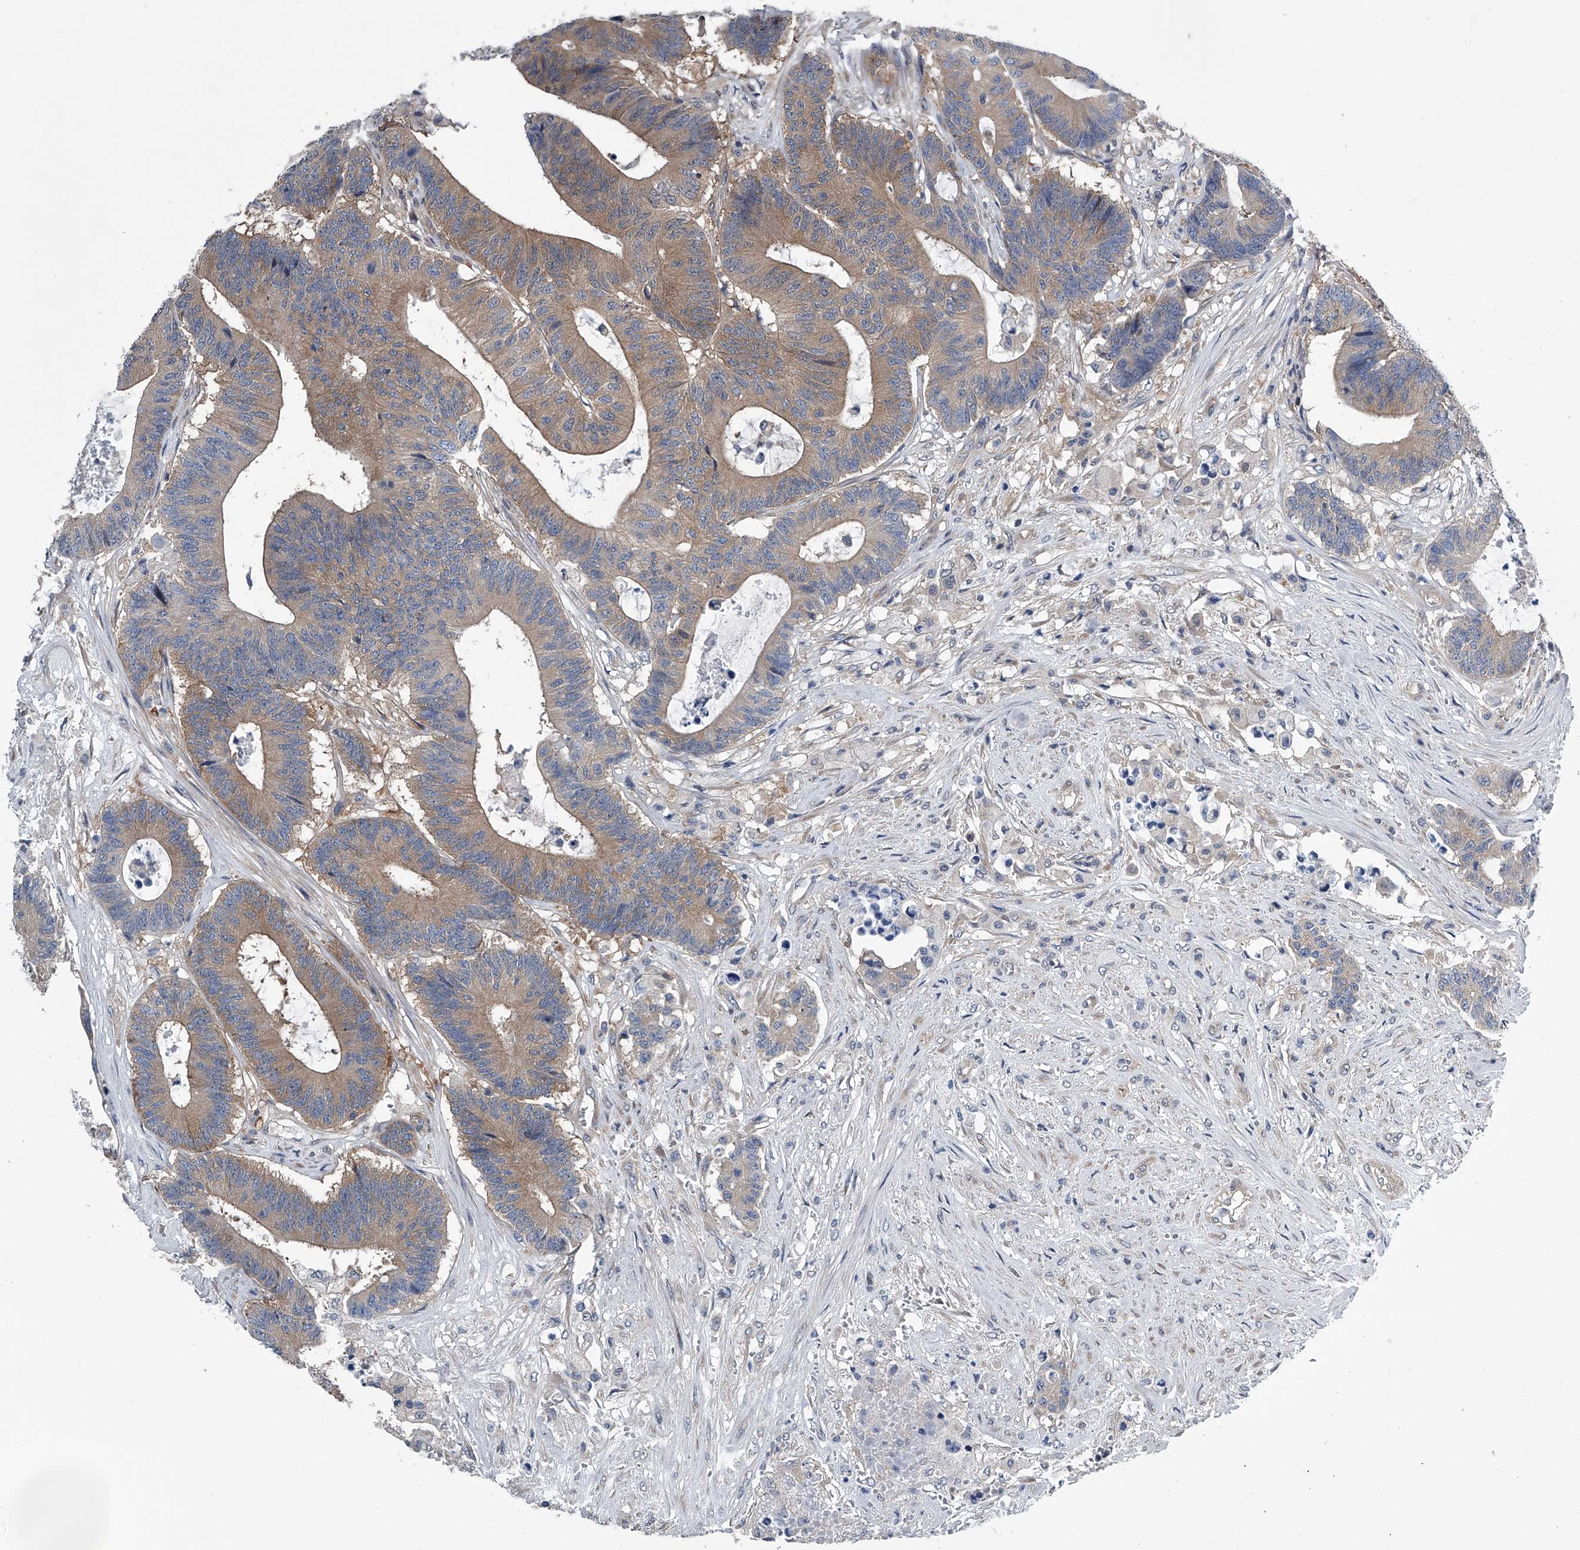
{"staining": {"intensity": "moderate", "quantity": ">75%", "location": "cytoplasmic/membranous"}, "tissue": "colorectal cancer", "cell_type": "Tumor cells", "image_type": "cancer", "snomed": [{"axis": "morphology", "description": "Adenocarcinoma, NOS"}, {"axis": "topography", "description": "Colon"}], "caption": "Moderate cytoplasmic/membranous staining is appreciated in about >75% of tumor cells in colorectal cancer.", "gene": "PPP2R5D", "patient": {"sex": "female", "age": 84}}